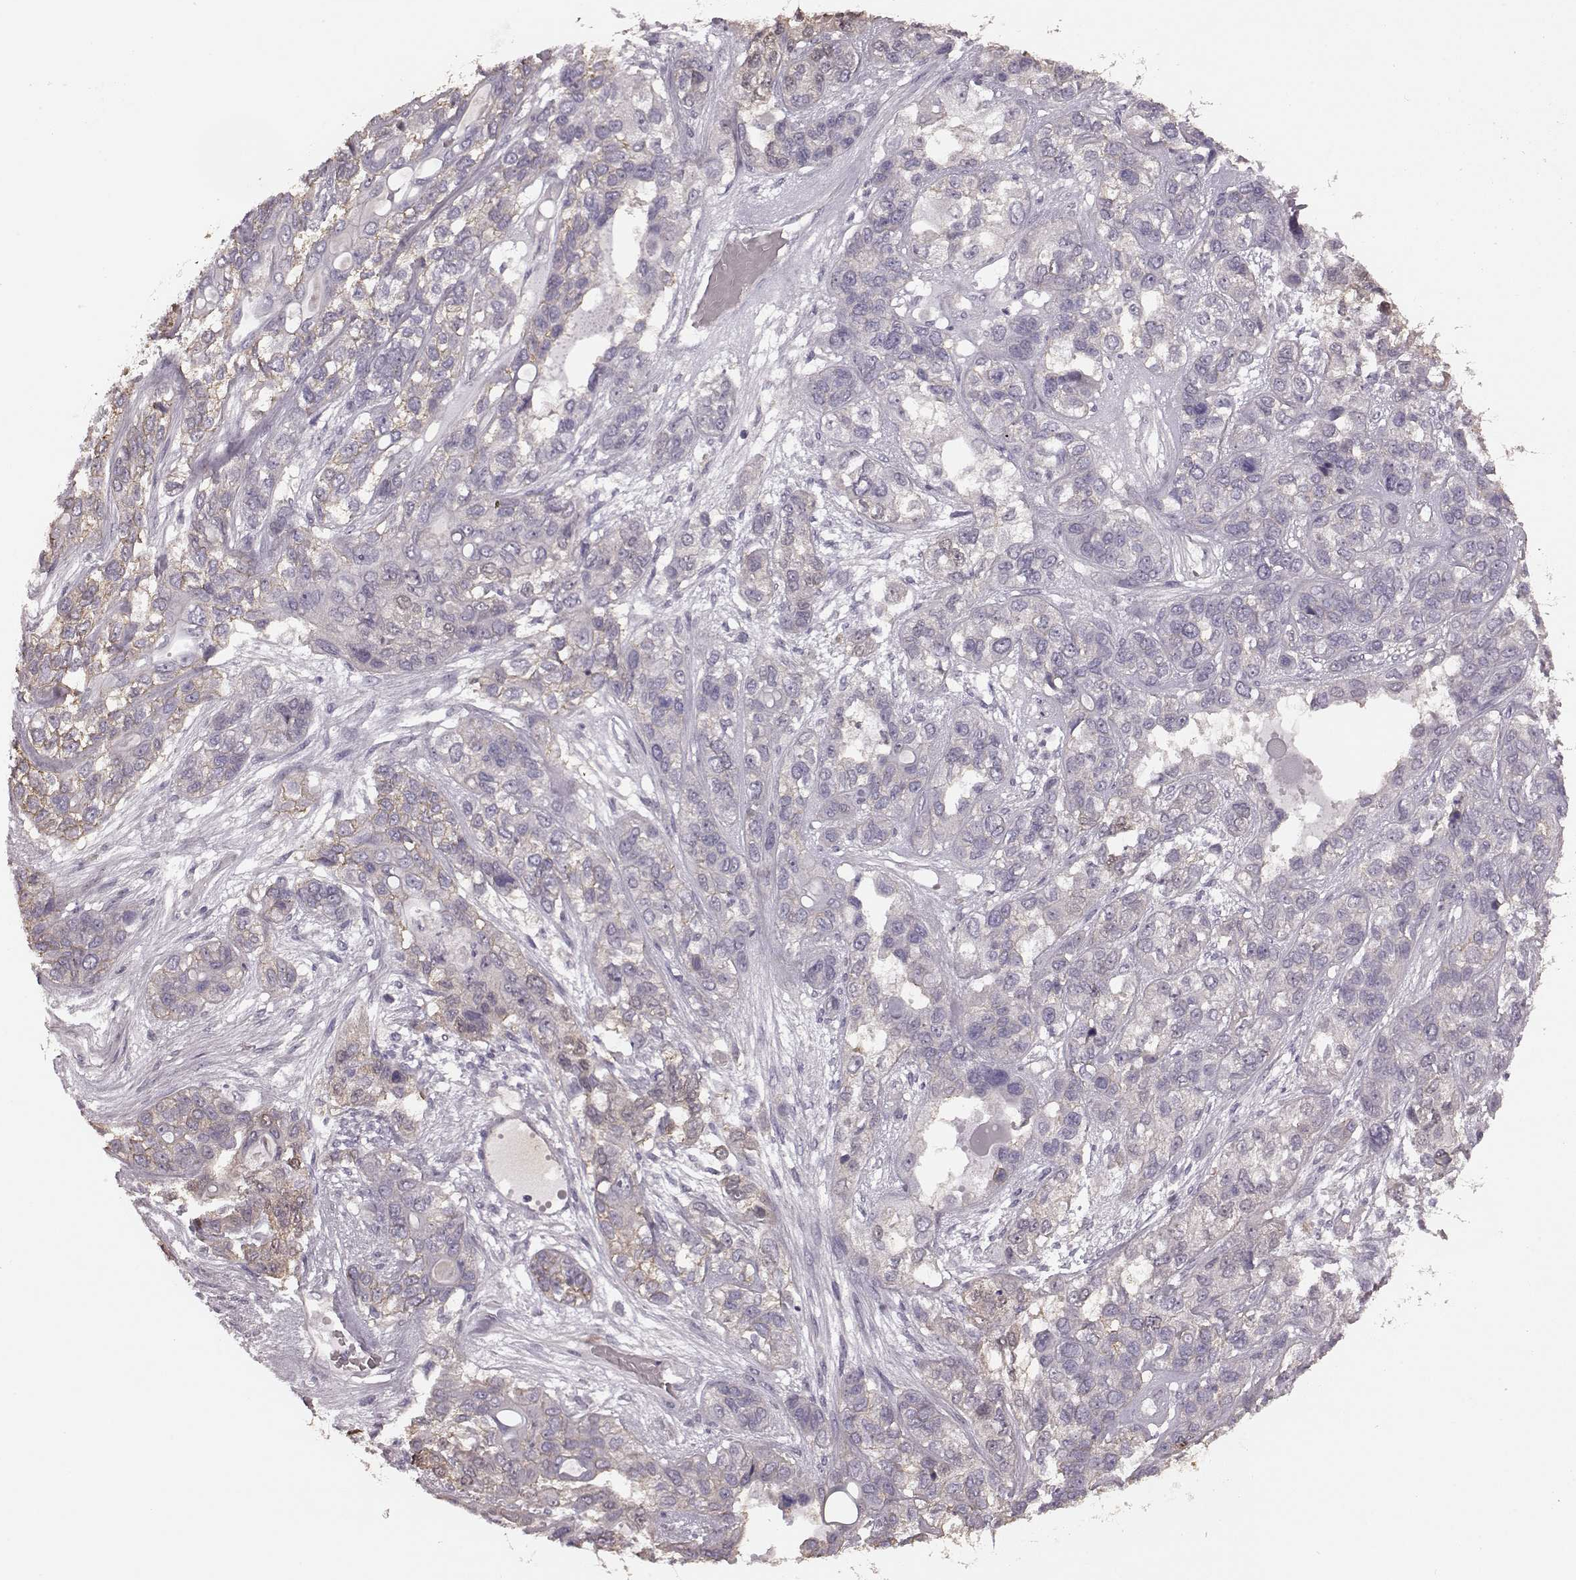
{"staining": {"intensity": "weak", "quantity": ">75%", "location": "cytoplasmic/membranous"}, "tissue": "lung cancer", "cell_type": "Tumor cells", "image_type": "cancer", "snomed": [{"axis": "morphology", "description": "Squamous cell carcinoma, NOS"}, {"axis": "topography", "description": "Lung"}], "caption": "This image exhibits IHC staining of human lung squamous cell carcinoma, with low weak cytoplasmic/membranous staining in approximately >75% of tumor cells.", "gene": "PDCD1", "patient": {"sex": "female", "age": 70}}